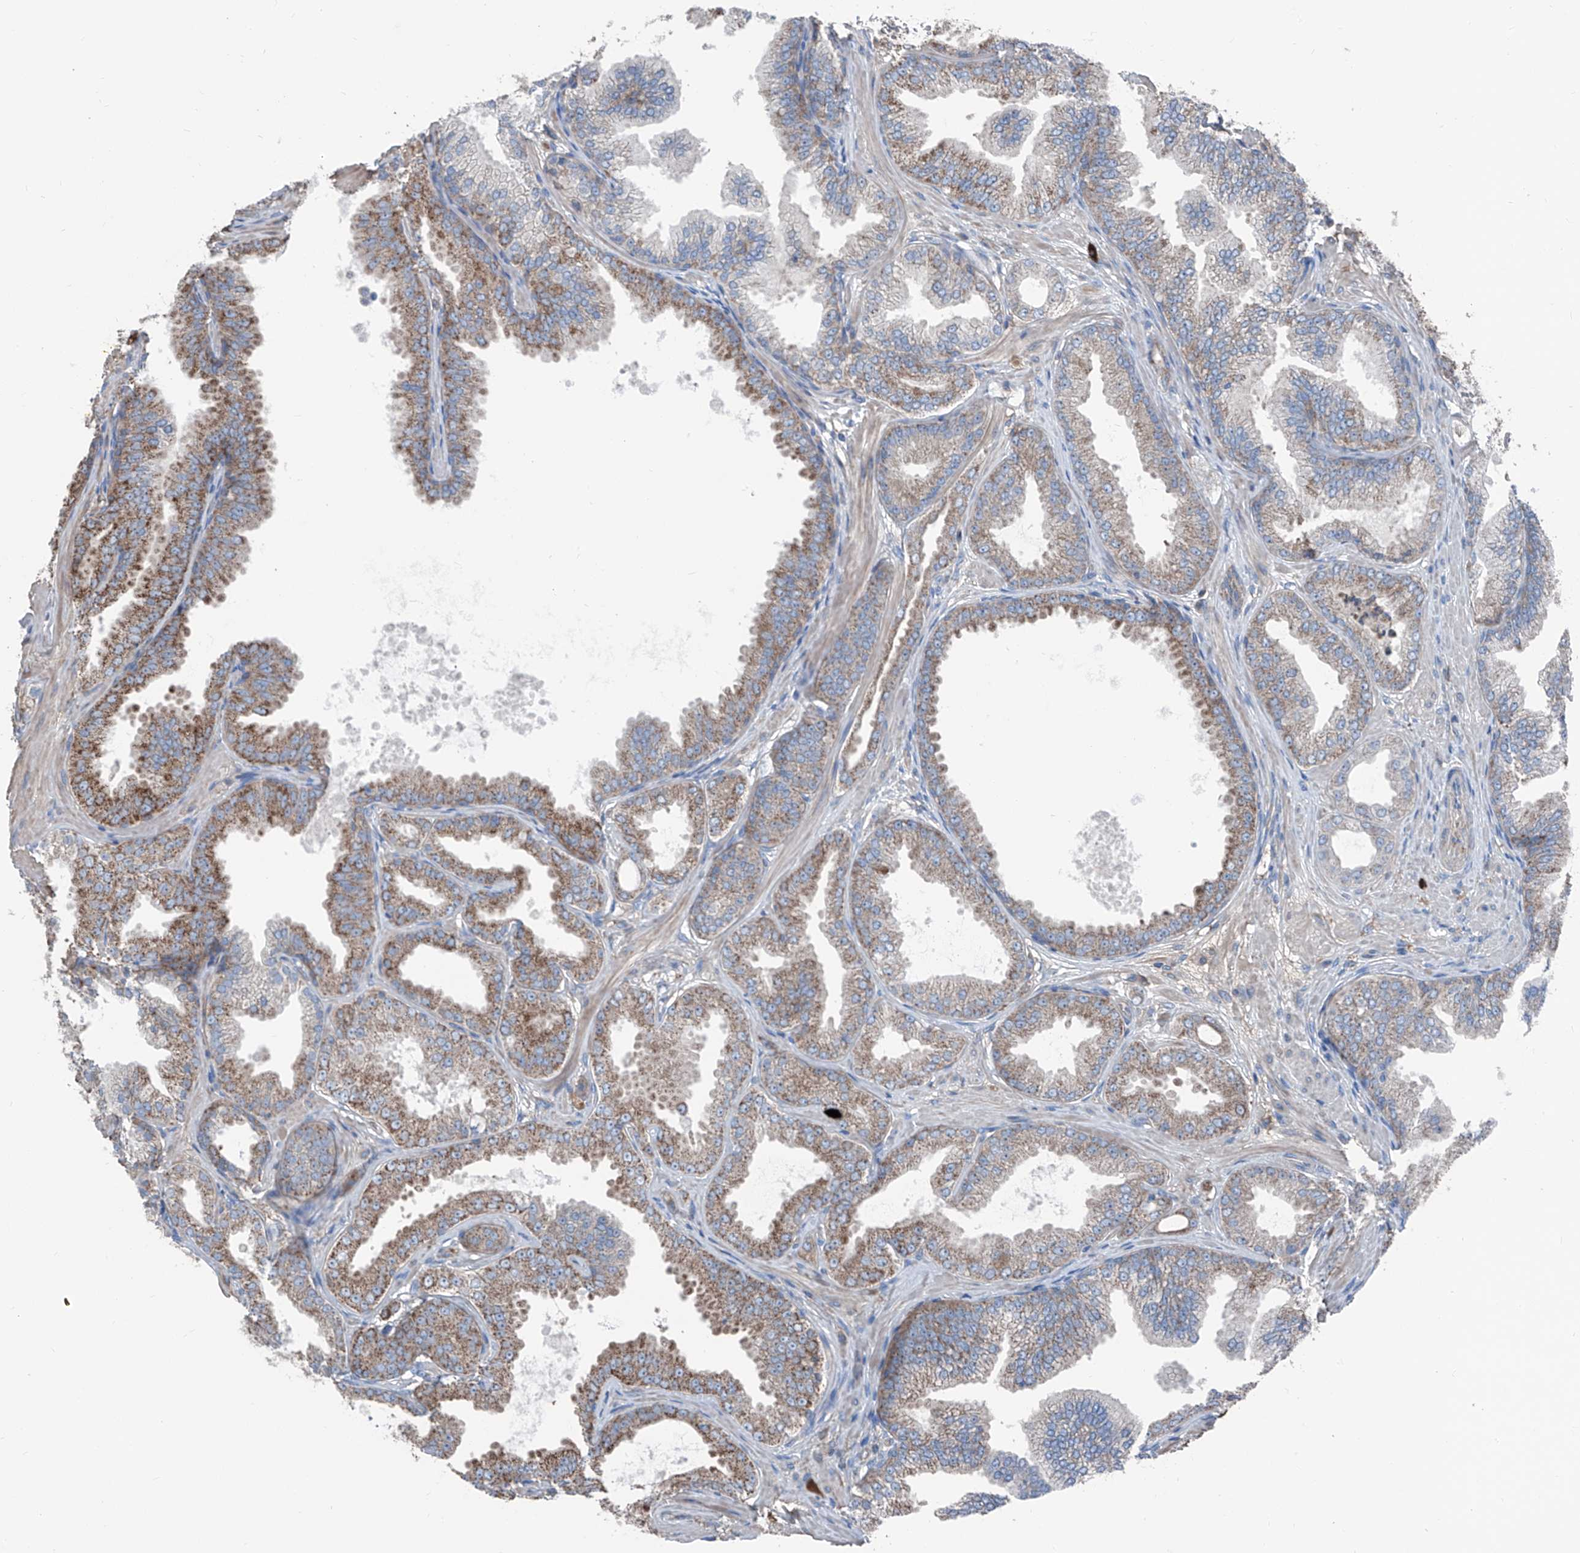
{"staining": {"intensity": "moderate", "quantity": ">75%", "location": "cytoplasmic/membranous"}, "tissue": "prostate cancer", "cell_type": "Tumor cells", "image_type": "cancer", "snomed": [{"axis": "morphology", "description": "Adenocarcinoma, Low grade"}, {"axis": "topography", "description": "Prostate"}], "caption": "This is an image of immunohistochemistry (IHC) staining of prostate cancer (adenocarcinoma (low-grade)), which shows moderate expression in the cytoplasmic/membranous of tumor cells.", "gene": "GPAT3", "patient": {"sex": "male", "age": 63}}